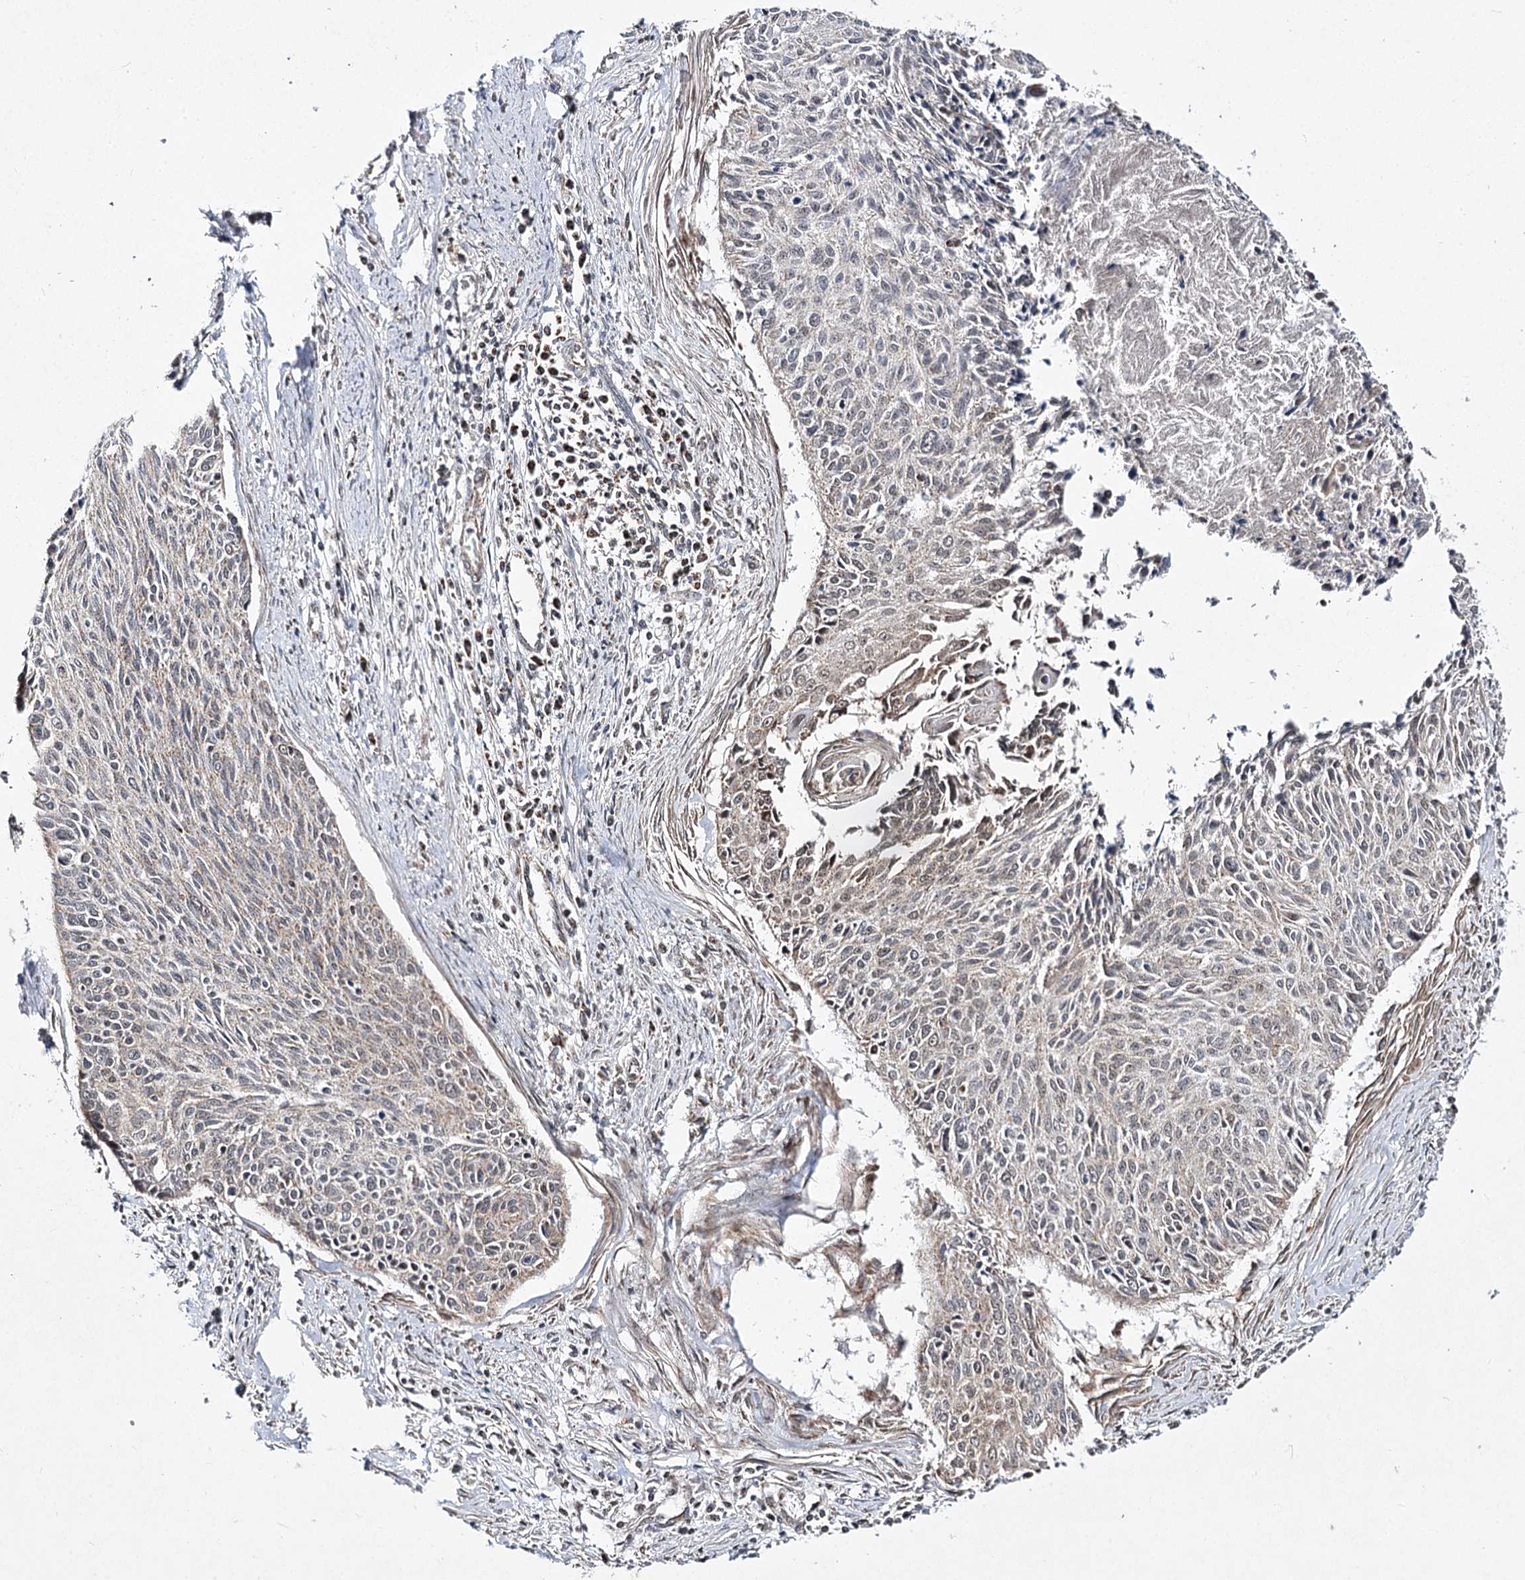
{"staining": {"intensity": "weak", "quantity": "25%-75%", "location": "cytoplasmic/membranous"}, "tissue": "cervical cancer", "cell_type": "Tumor cells", "image_type": "cancer", "snomed": [{"axis": "morphology", "description": "Squamous cell carcinoma, NOS"}, {"axis": "topography", "description": "Cervix"}], "caption": "Protein staining exhibits weak cytoplasmic/membranous staining in about 25%-75% of tumor cells in cervical cancer. The staining was performed using DAB to visualize the protein expression in brown, while the nuclei were stained in blue with hematoxylin (Magnification: 20x).", "gene": "SLC4A1AP", "patient": {"sex": "female", "age": 55}}